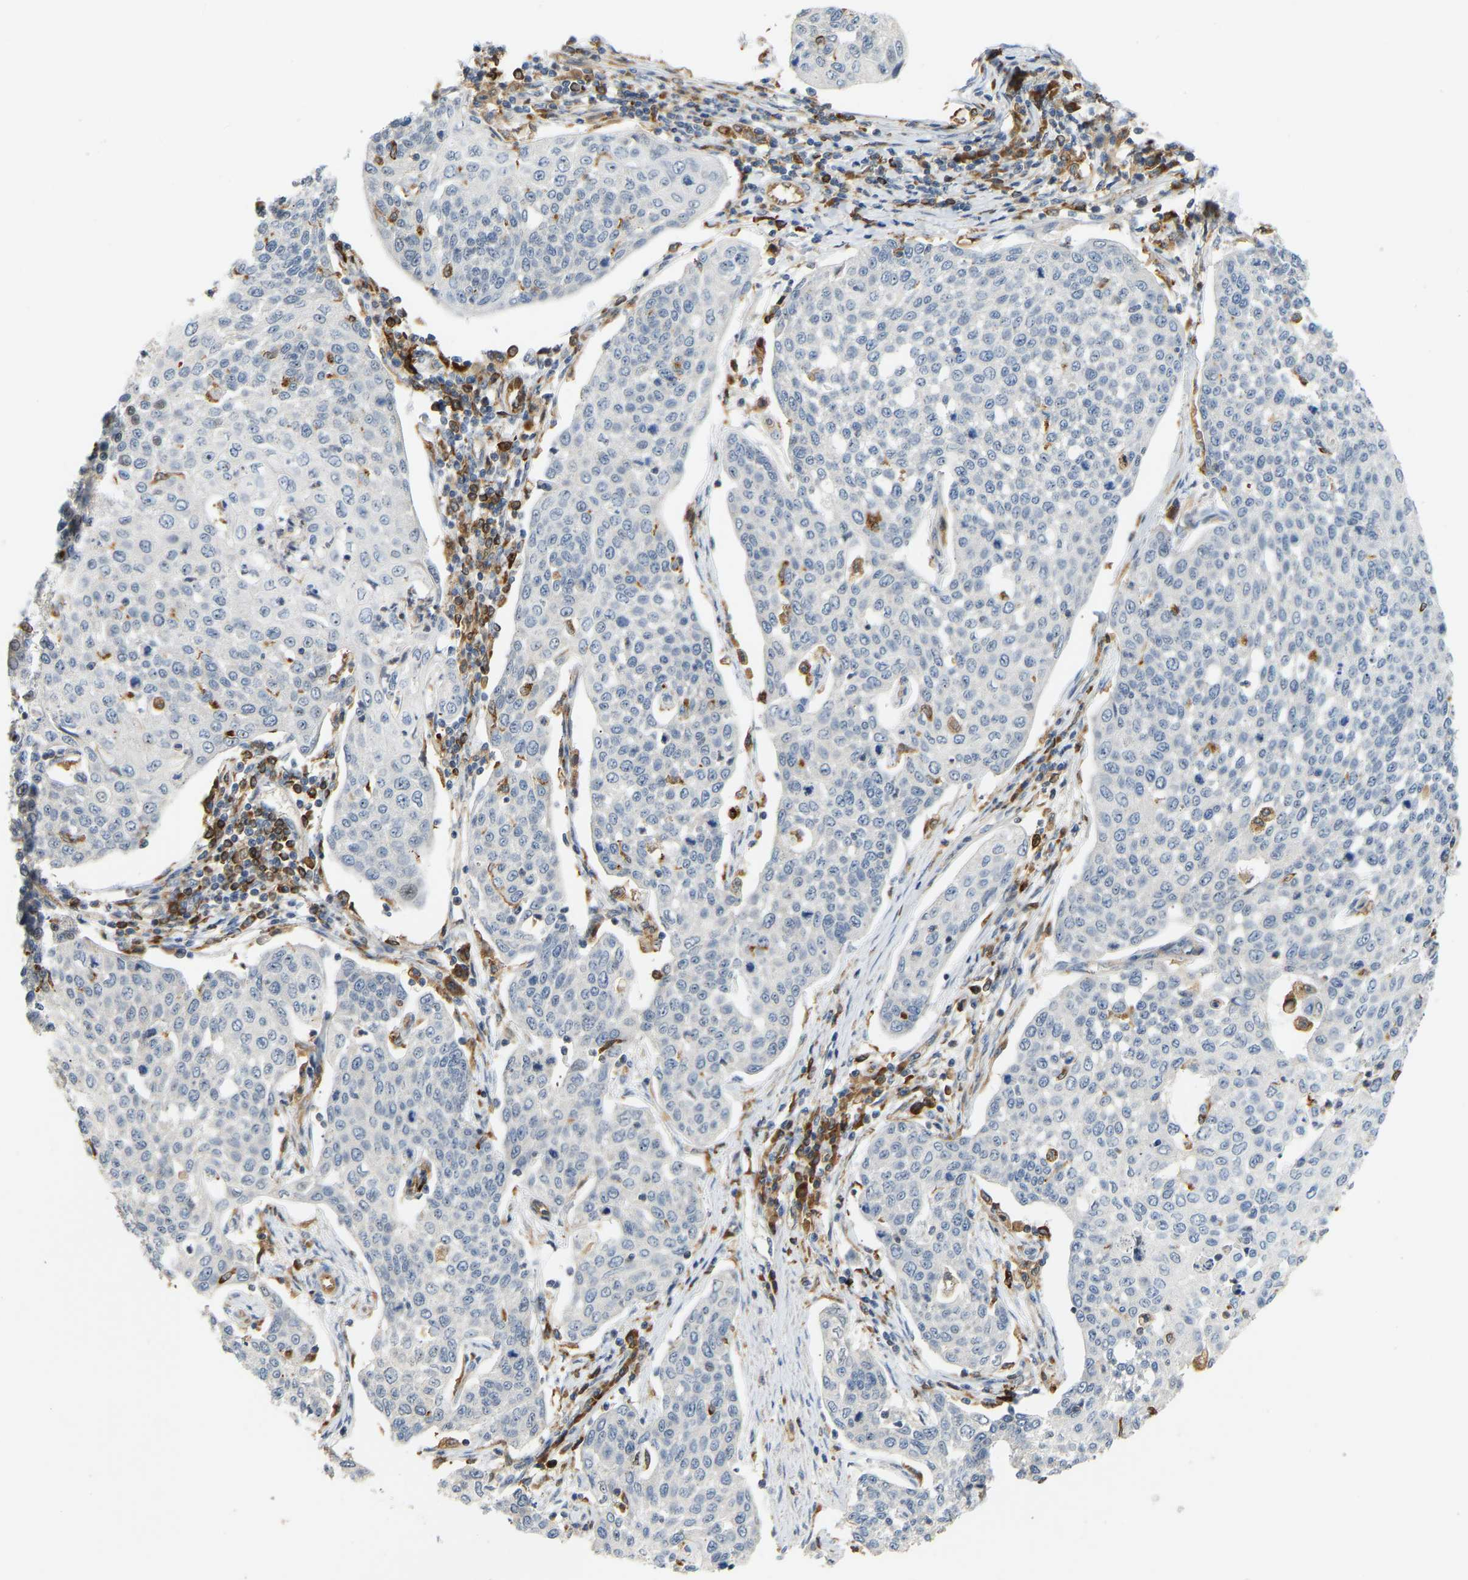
{"staining": {"intensity": "negative", "quantity": "none", "location": "none"}, "tissue": "cervical cancer", "cell_type": "Tumor cells", "image_type": "cancer", "snomed": [{"axis": "morphology", "description": "Squamous cell carcinoma, NOS"}, {"axis": "topography", "description": "Cervix"}], "caption": "This is a photomicrograph of immunohistochemistry (IHC) staining of cervical squamous cell carcinoma, which shows no expression in tumor cells.", "gene": "PLCG2", "patient": {"sex": "female", "age": 34}}